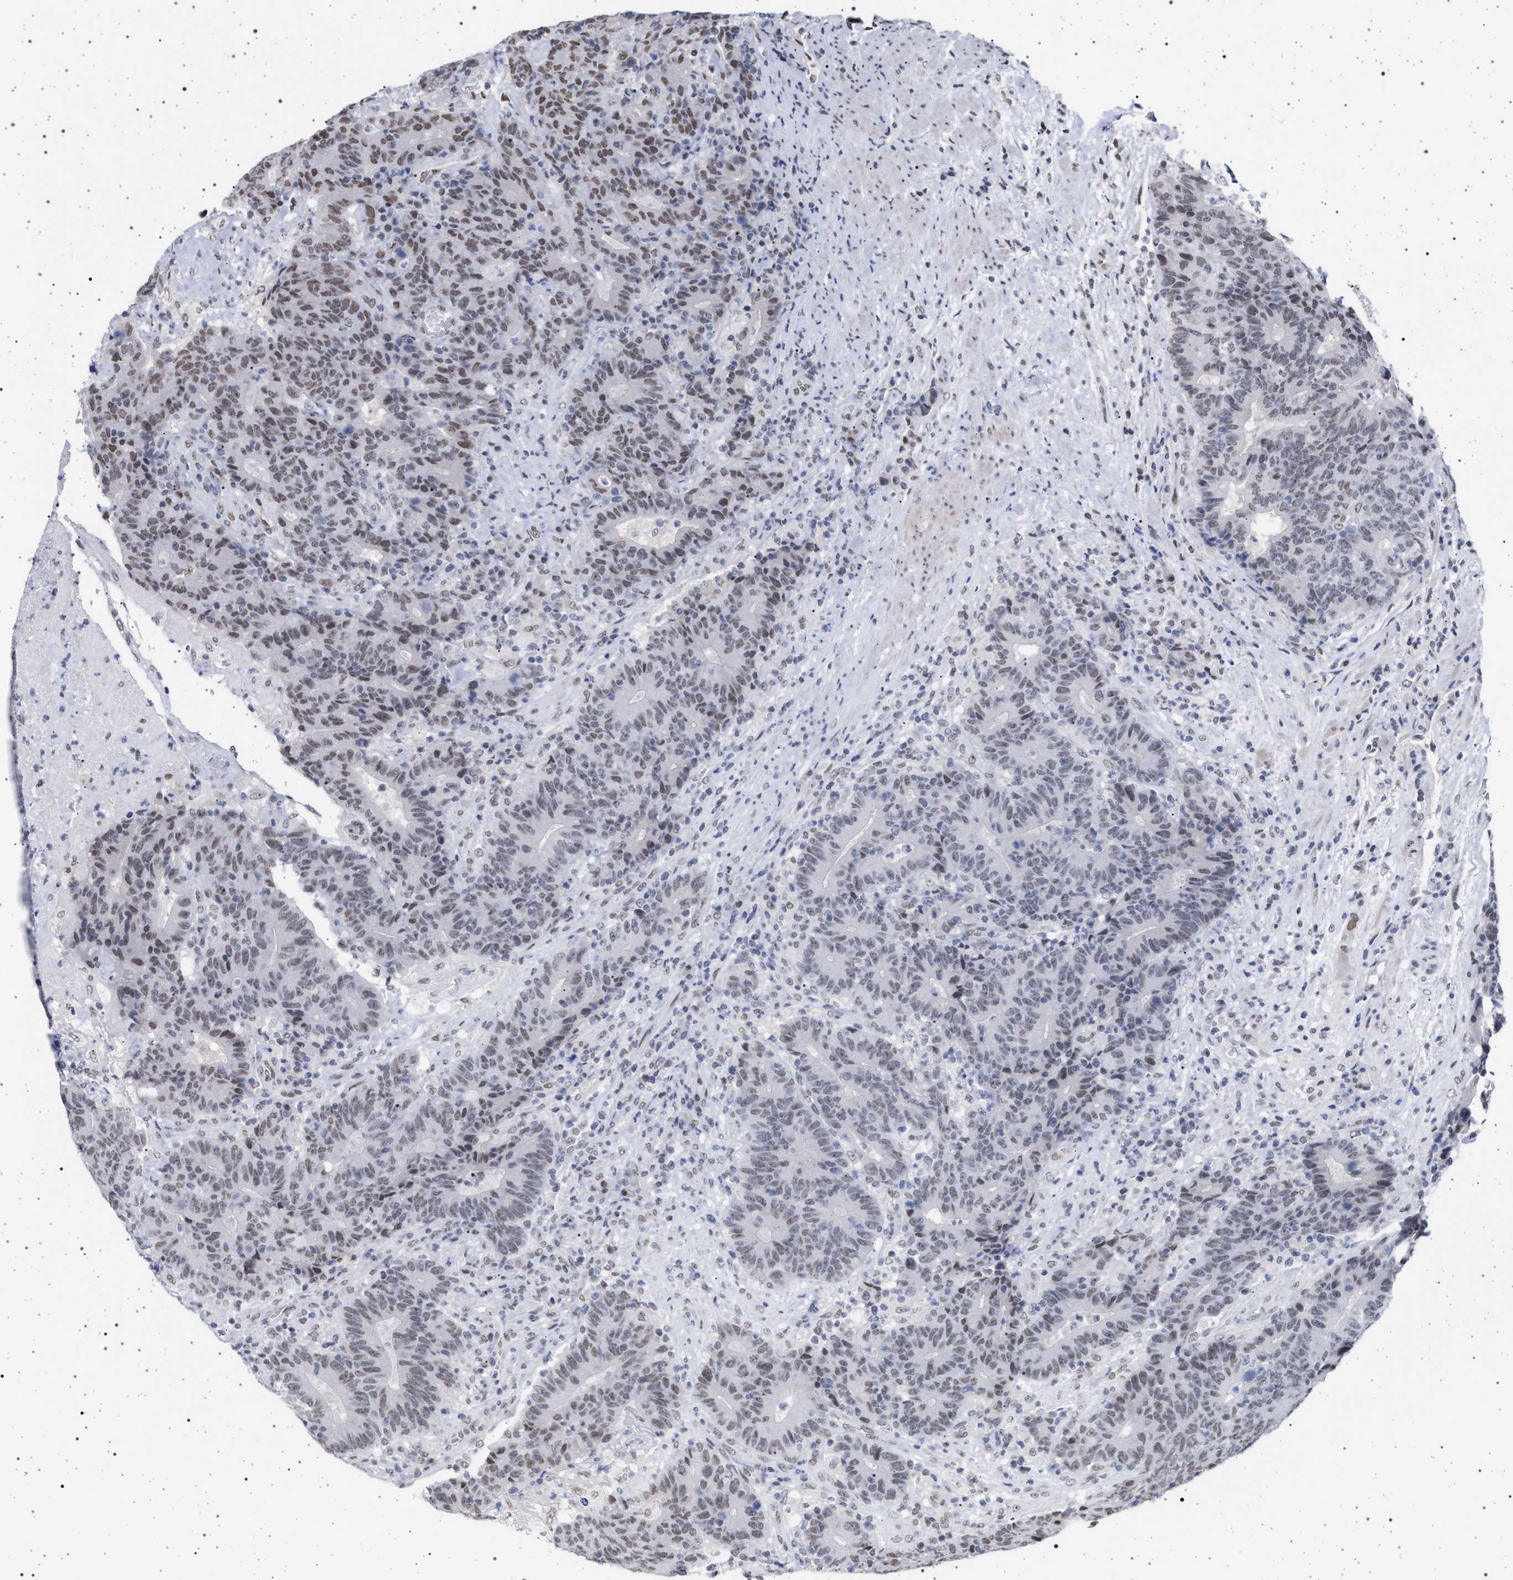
{"staining": {"intensity": "weak", "quantity": ">75%", "location": "nuclear"}, "tissue": "colorectal cancer", "cell_type": "Tumor cells", "image_type": "cancer", "snomed": [{"axis": "morphology", "description": "Normal tissue, NOS"}, {"axis": "morphology", "description": "Adenocarcinoma, NOS"}, {"axis": "topography", "description": "Colon"}], "caption": "About >75% of tumor cells in human colorectal cancer (adenocarcinoma) exhibit weak nuclear protein positivity as visualized by brown immunohistochemical staining.", "gene": "PHF12", "patient": {"sex": "female", "age": 75}}